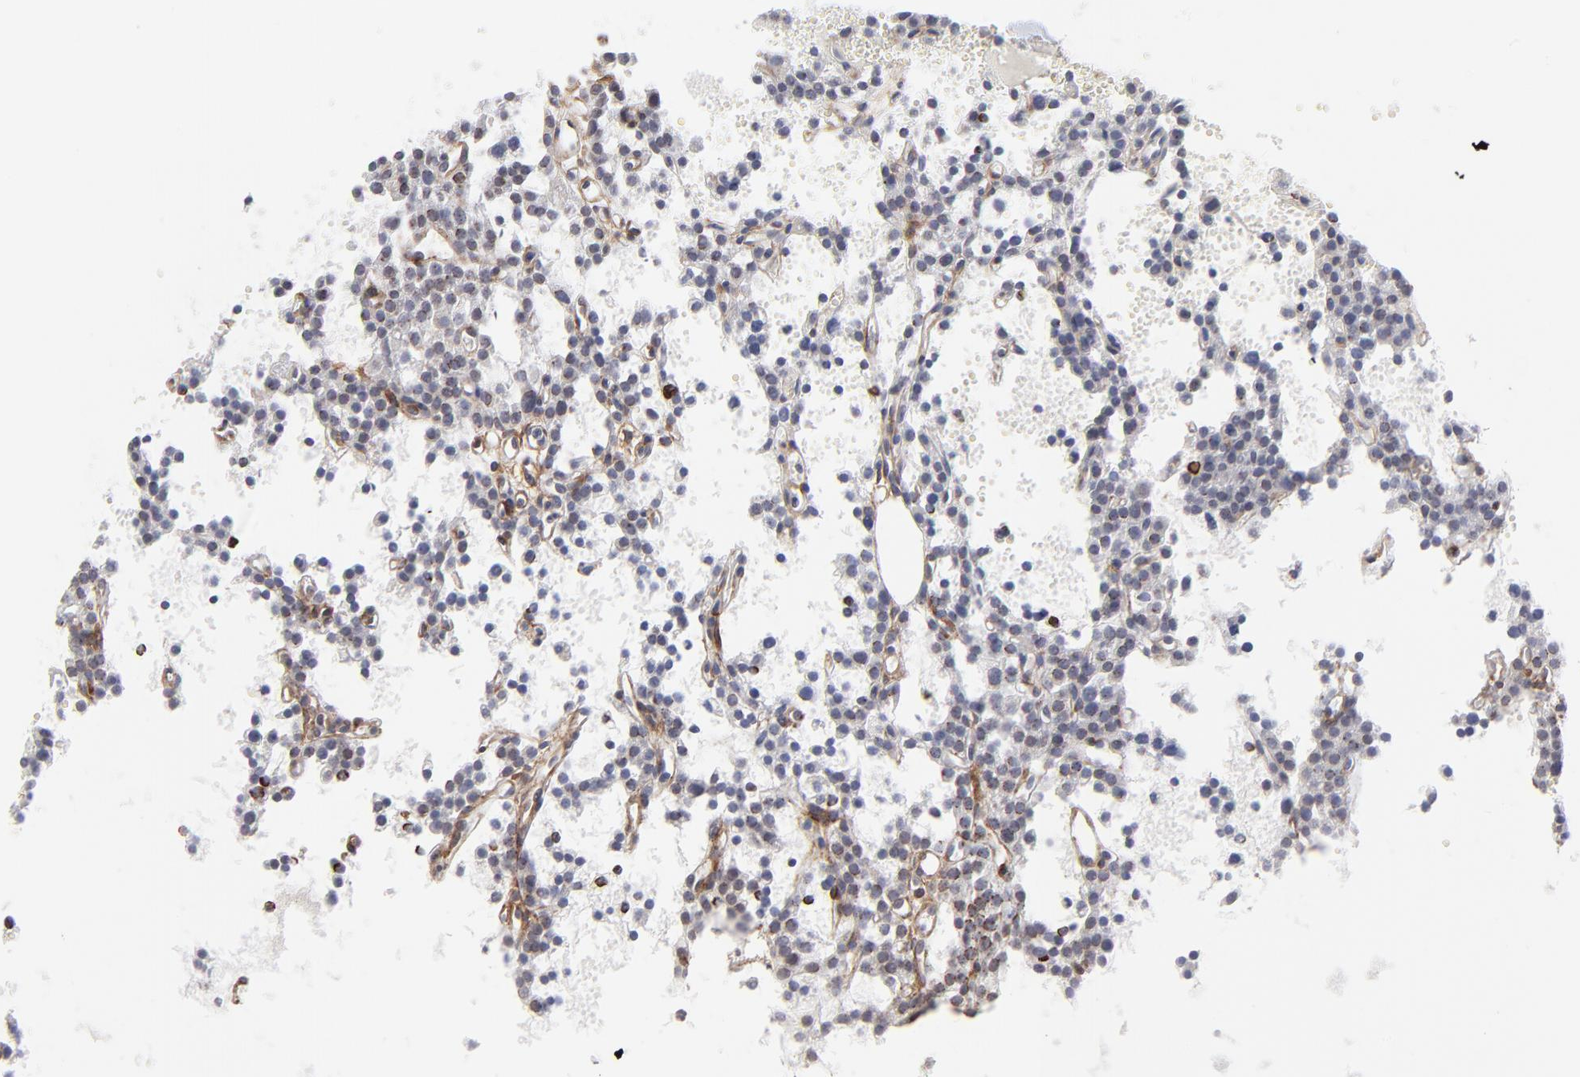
{"staining": {"intensity": "strong", "quantity": "<25%", "location": "cytoplasmic/membranous,nuclear"}, "tissue": "parathyroid gland", "cell_type": "Glandular cells", "image_type": "normal", "snomed": [{"axis": "morphology", "description": "Normal tissue, NOS"}, {"axis": "topography", "description": "Parathyroid gland"}], "caption": "A medium amount of strong cytoplasmic/membranous,nuclear expression is seen in about <25% of glandular cells in unremarkable parathyroid gland. (IHC, brightfield microscopy, high magnification).", "gene": "PDGFRB", "patient": {"sex": "male", "age": 25}}